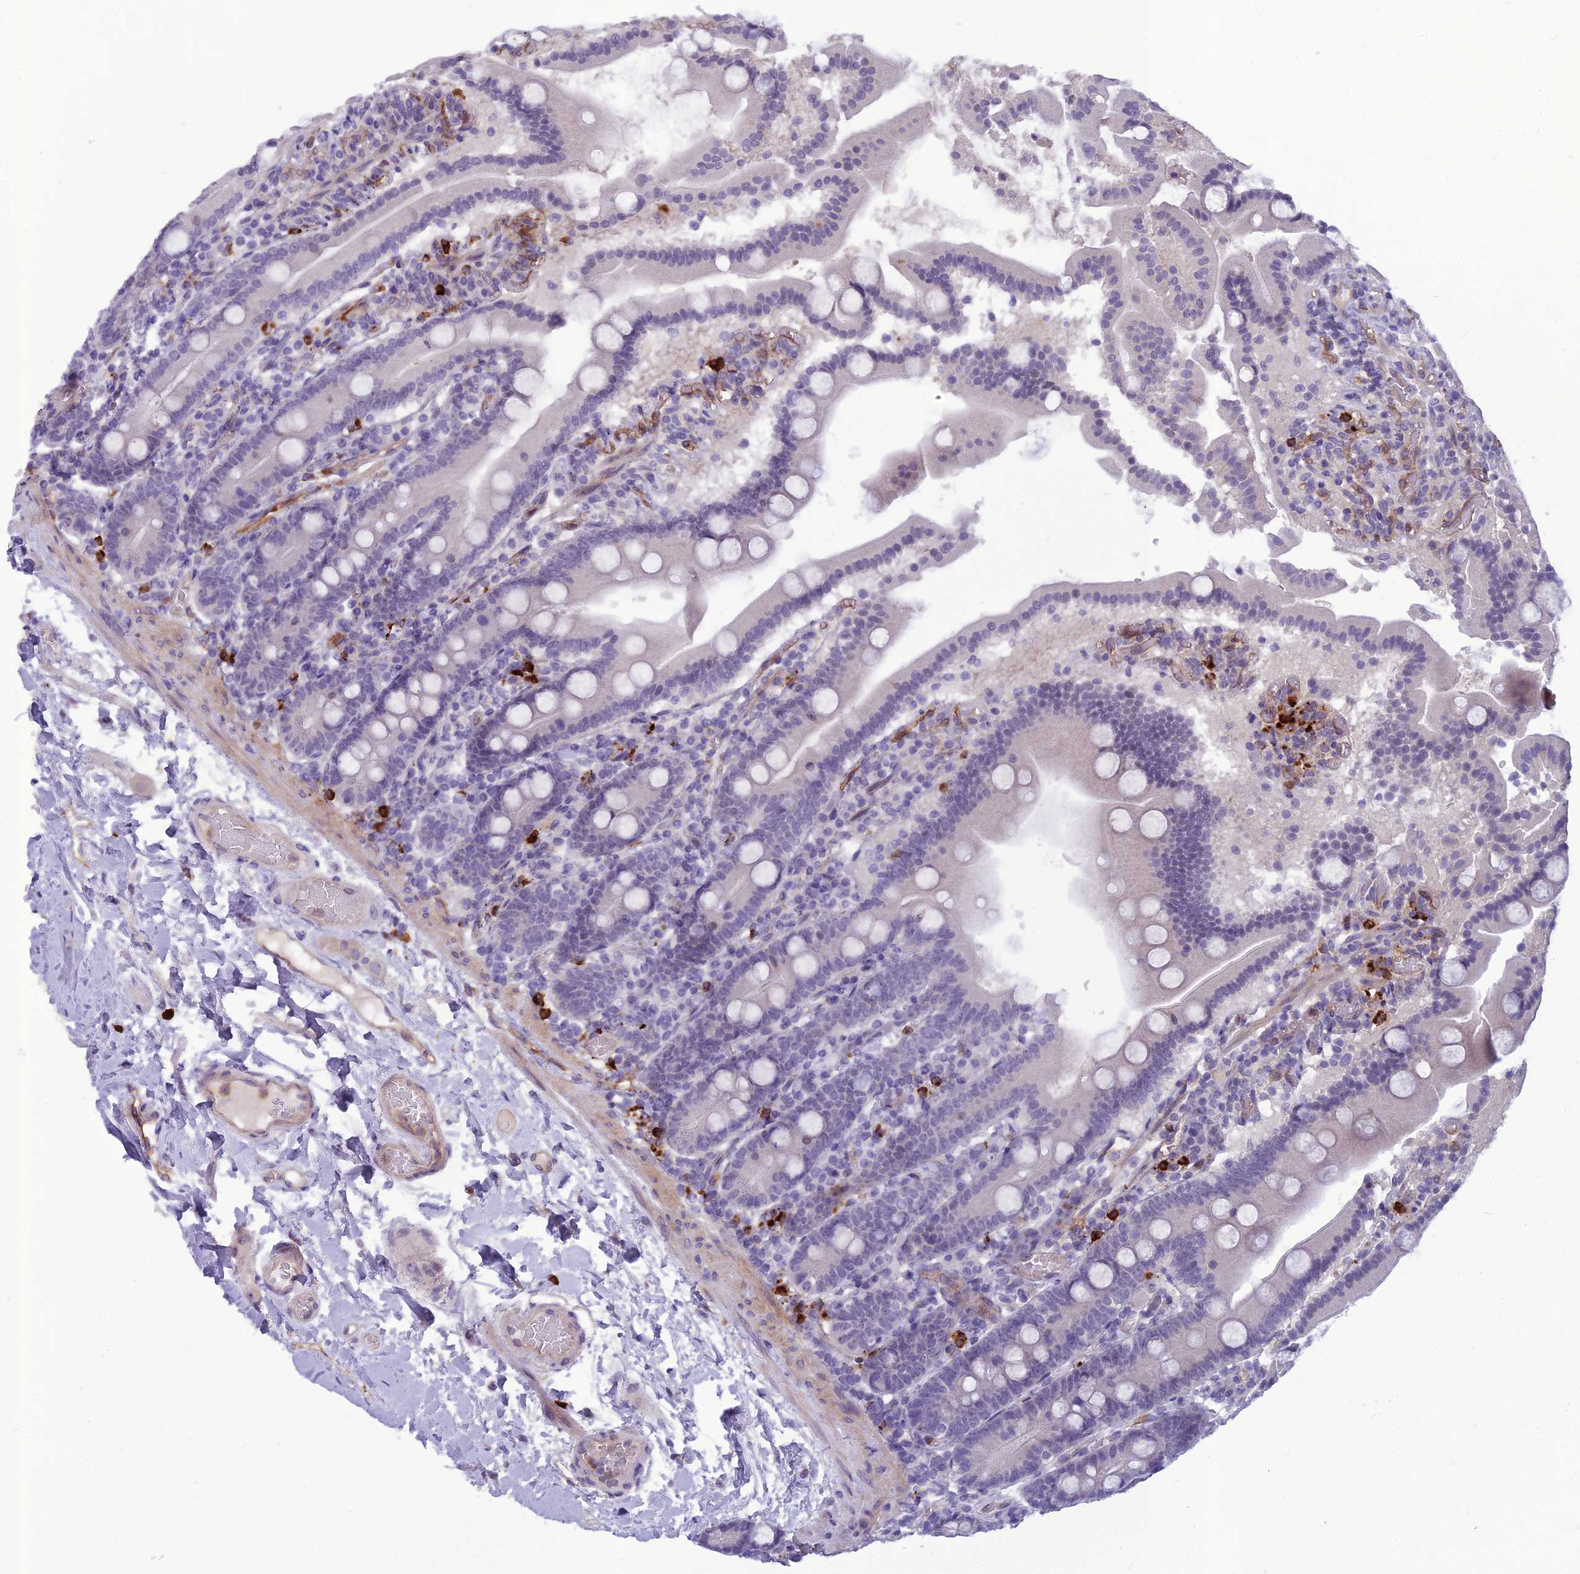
{"staining": {"intensity": "negative", "quantity": "none", "location": "none"}, "tissue": "duodenum", "cell_type": "Glandular cells", "image_type": "normal", "snomed": [{"axis": "morphology", "description": "Normal tissue, NOS"}, {"axis": "topography", "description": "Duodenum"}], "caption": "IHC image of normal duodenum: human duodenum stained with DAB shows no significant protein expression in glandular cells. Nuclei are stained in blue.", "gene": "BBS7", "patient": {"sex": "male", "age": 55}}